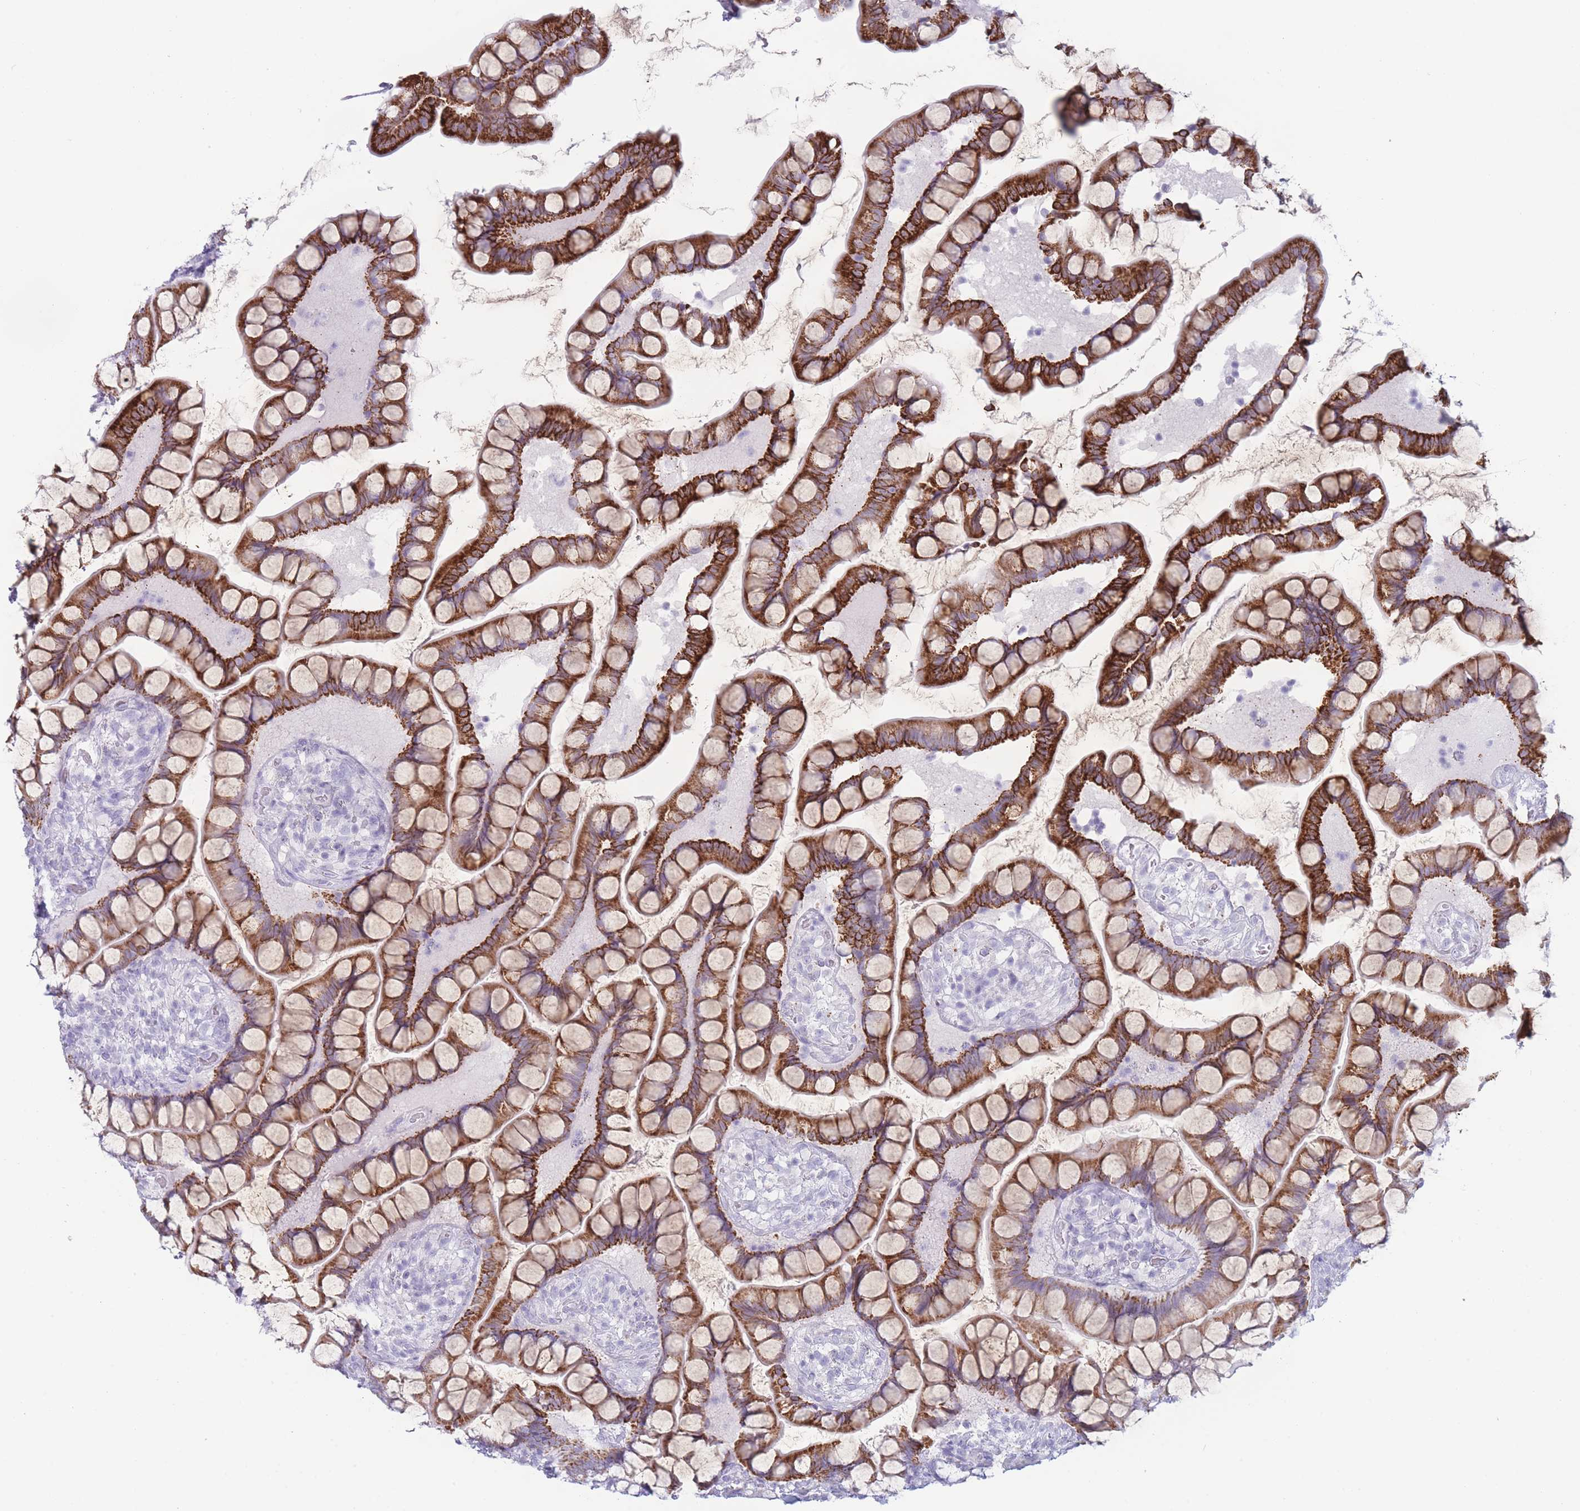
{"staining": {"intensity": "strong", "quantity": "25%-75%", "location": "cytoplasmic/membranous"}, "tissue": "small intestine", "cell_type": "Glandular cells", "image_type": "normal", "snomed": [{"axis": "morphology", "description": "Normal tissue, NOS"}, {"axis": "topography", "description": "Small intestine"}], "caption": "Small intestine stained for a protein reveals strong cytoplasmic/membranous positivity in glandular cells.", "gene": "GPR12", "patient": {"sex": "male", "age": 70}}